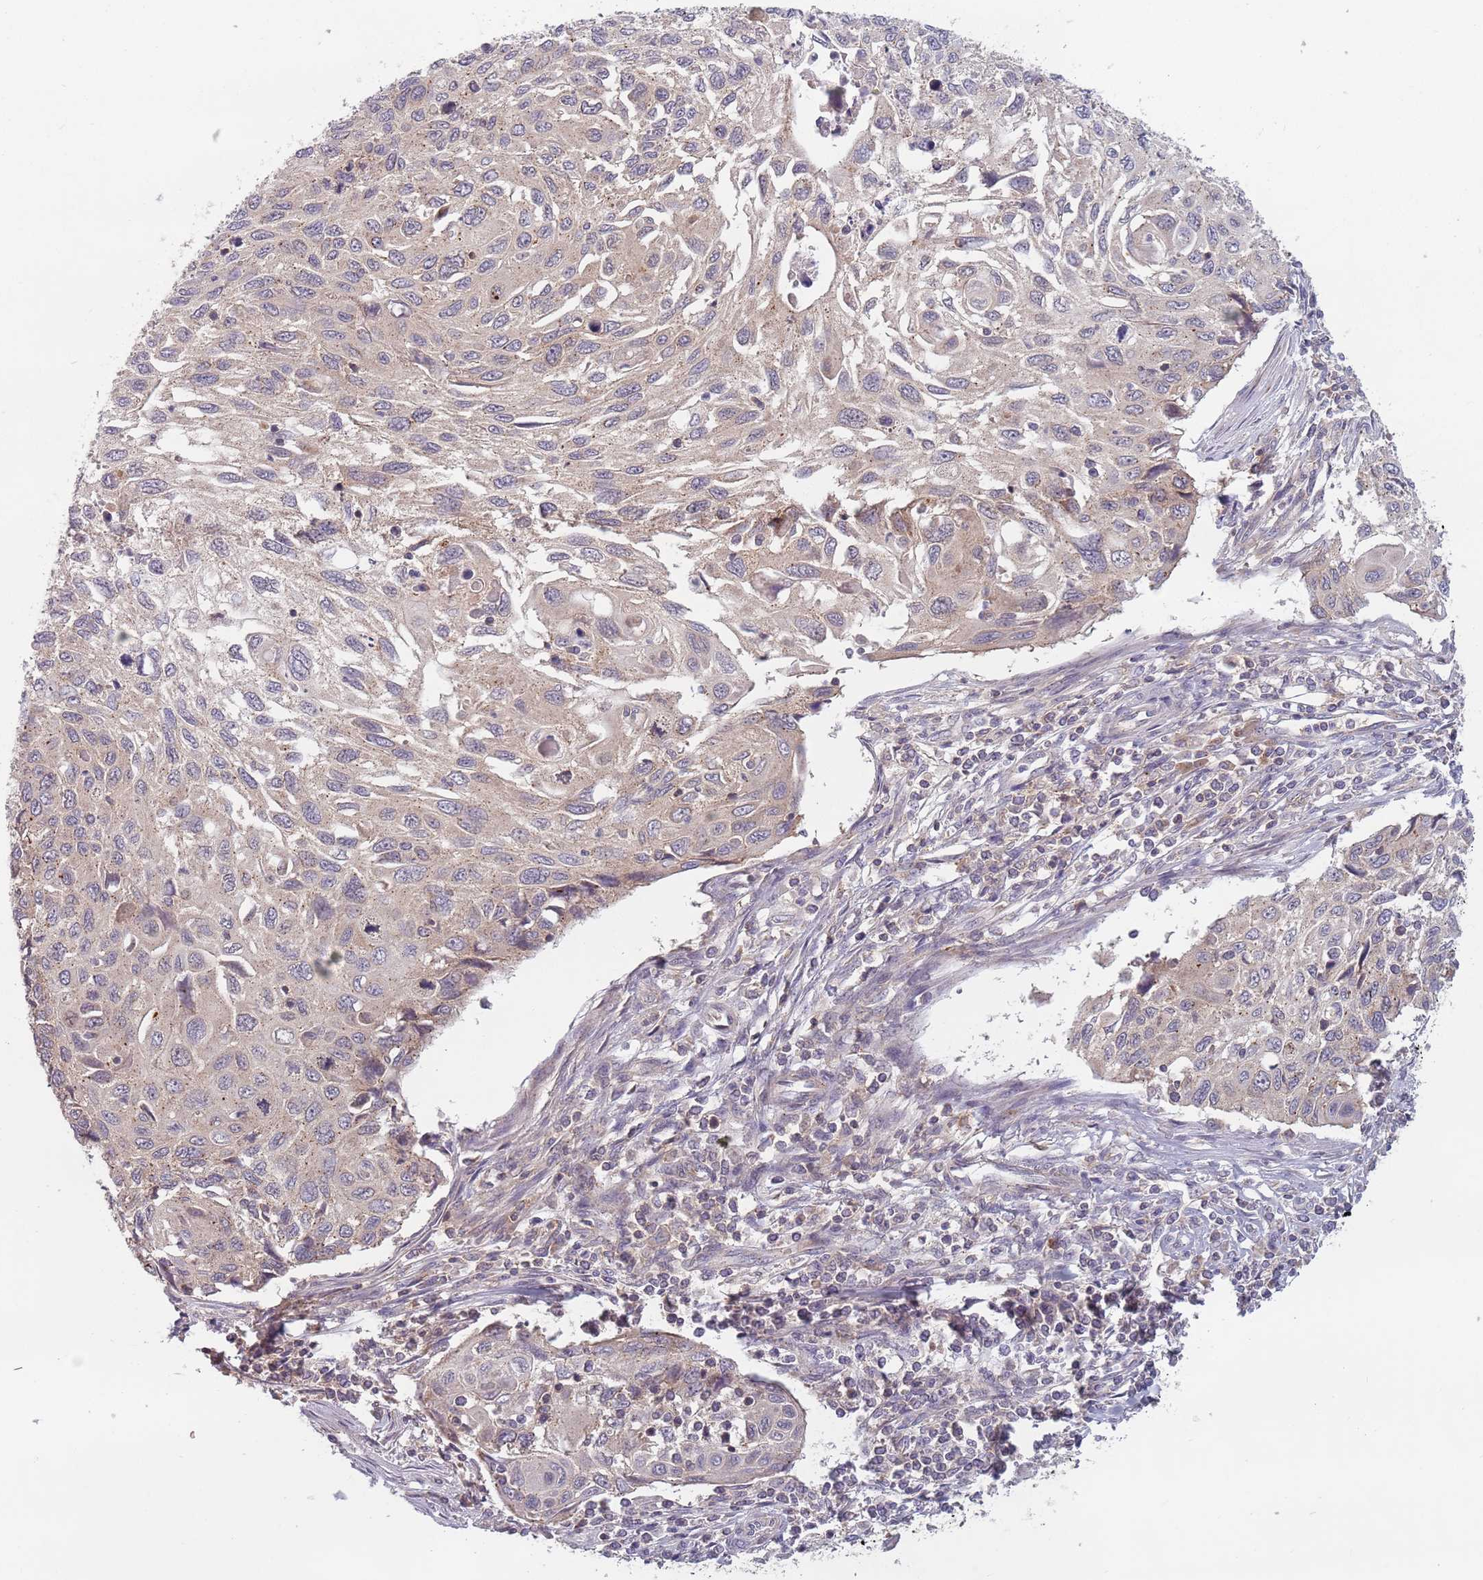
{"staining": {"intensity": "weak", "quantity": "<25%", "location": "cytoplasmic/membranous"}, "tissue": "cervical cancer", "cell_type": "Tumor cells", "image_type": "cancer", "snomed": [{"axis": "morphology", "description": "Squamous cell carcinoma, NOS"}, {"axis": "topography", "description": "Cervix"}], "caption": "There is no significant expression in tumor cells of cervical cancer (squamous cell carcinoma).", "gene": "ASB13", "patient": {"sex": "female", "age": 70}}